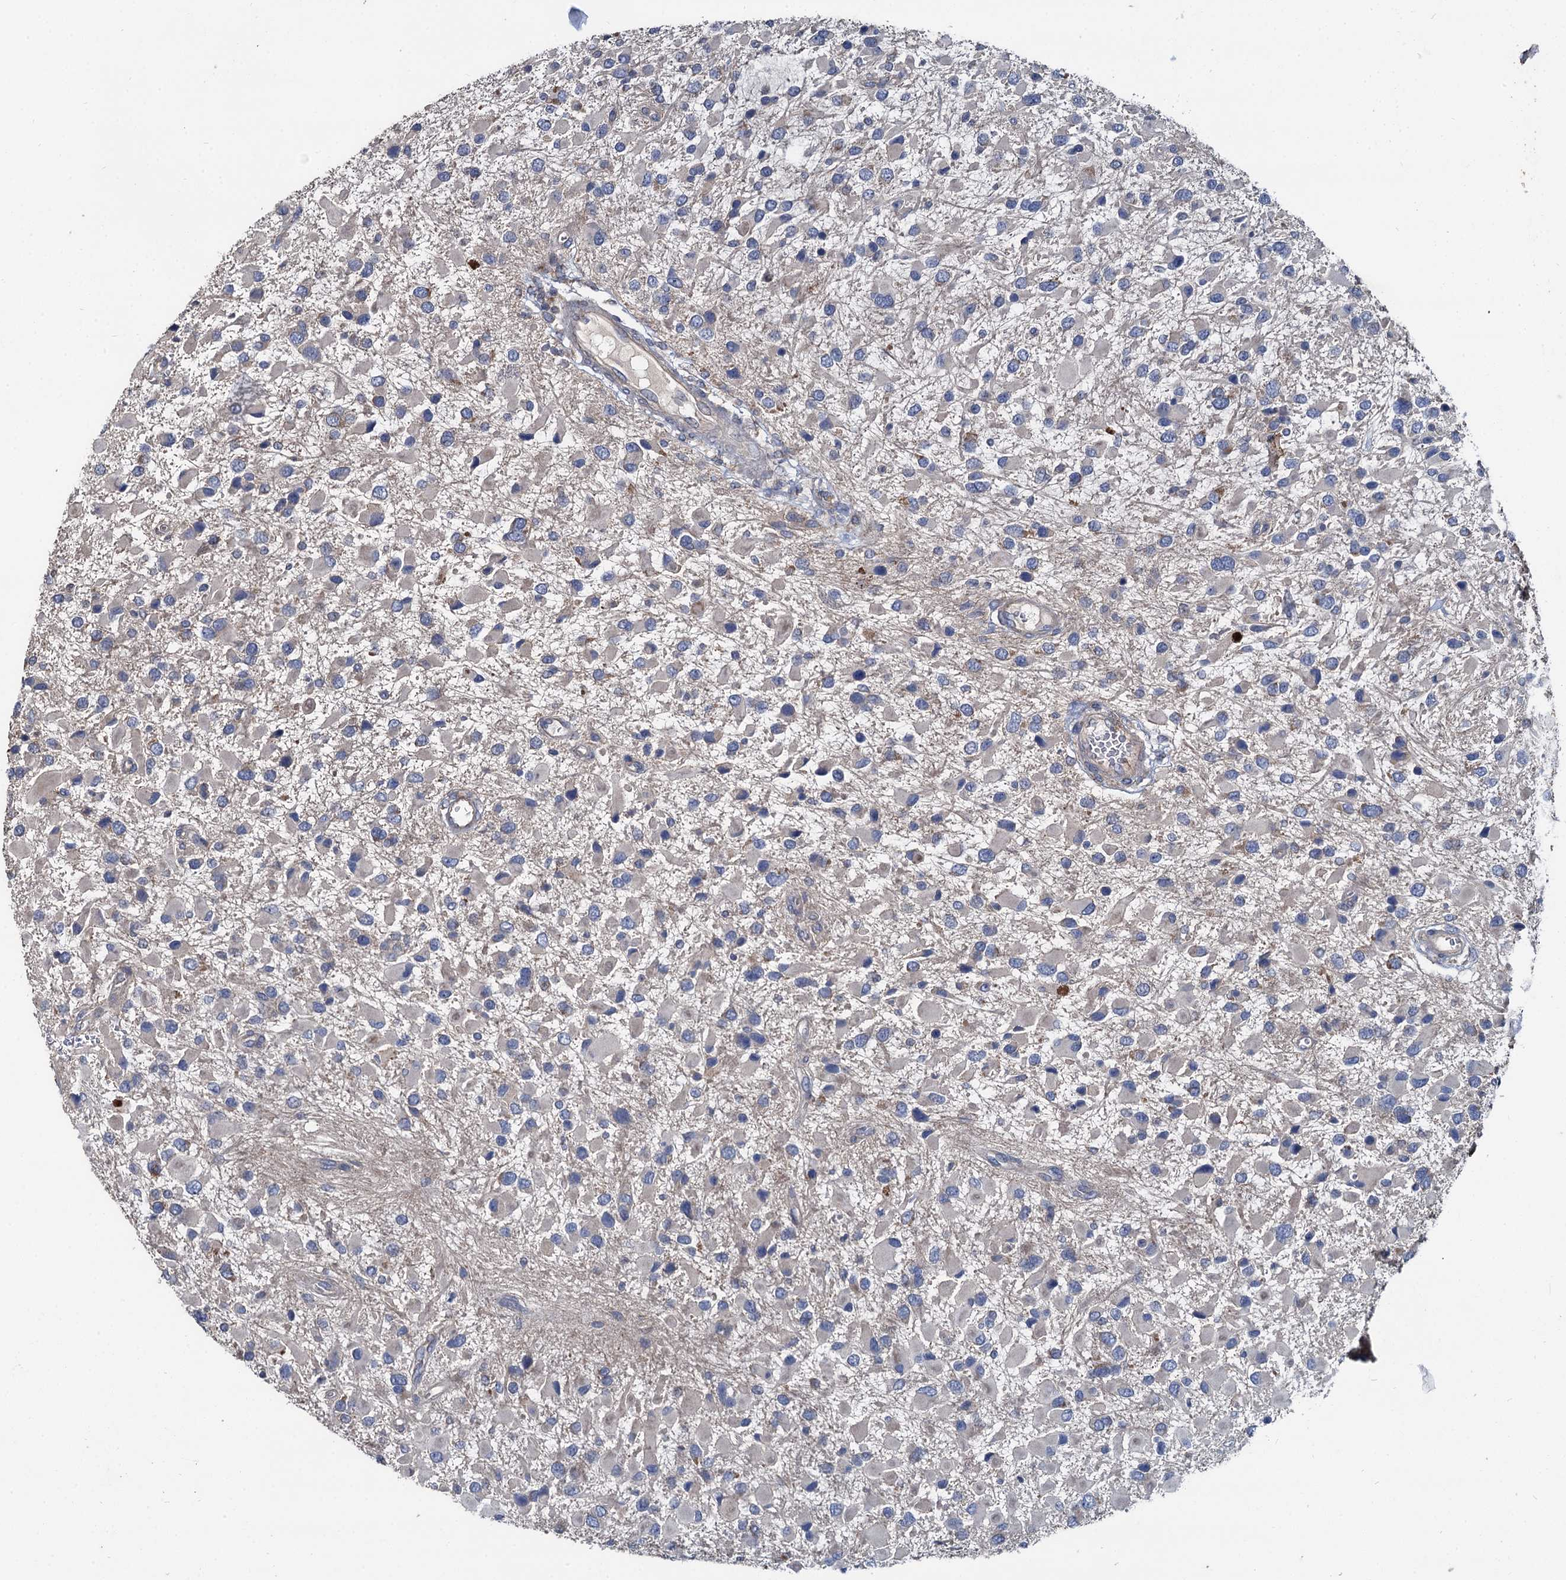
{"staining": {"intensity": "negative", "quantity": "none", "location": "none"}, "tissue": "glioma", "cell_type": "Tumor cells", "image_type": "cancer", "snomed": [{"axis": "morphology", "description": "Glioma, malignant, High grade"}, {"axis": "topography", "description": "Brain"}], "caption": "DAB immunohistochemical staining of human glioma reveals no significant positivity in tumor cells.", "gene": "SPRYD3", "patient": {"sex": "male", "age": 53}}